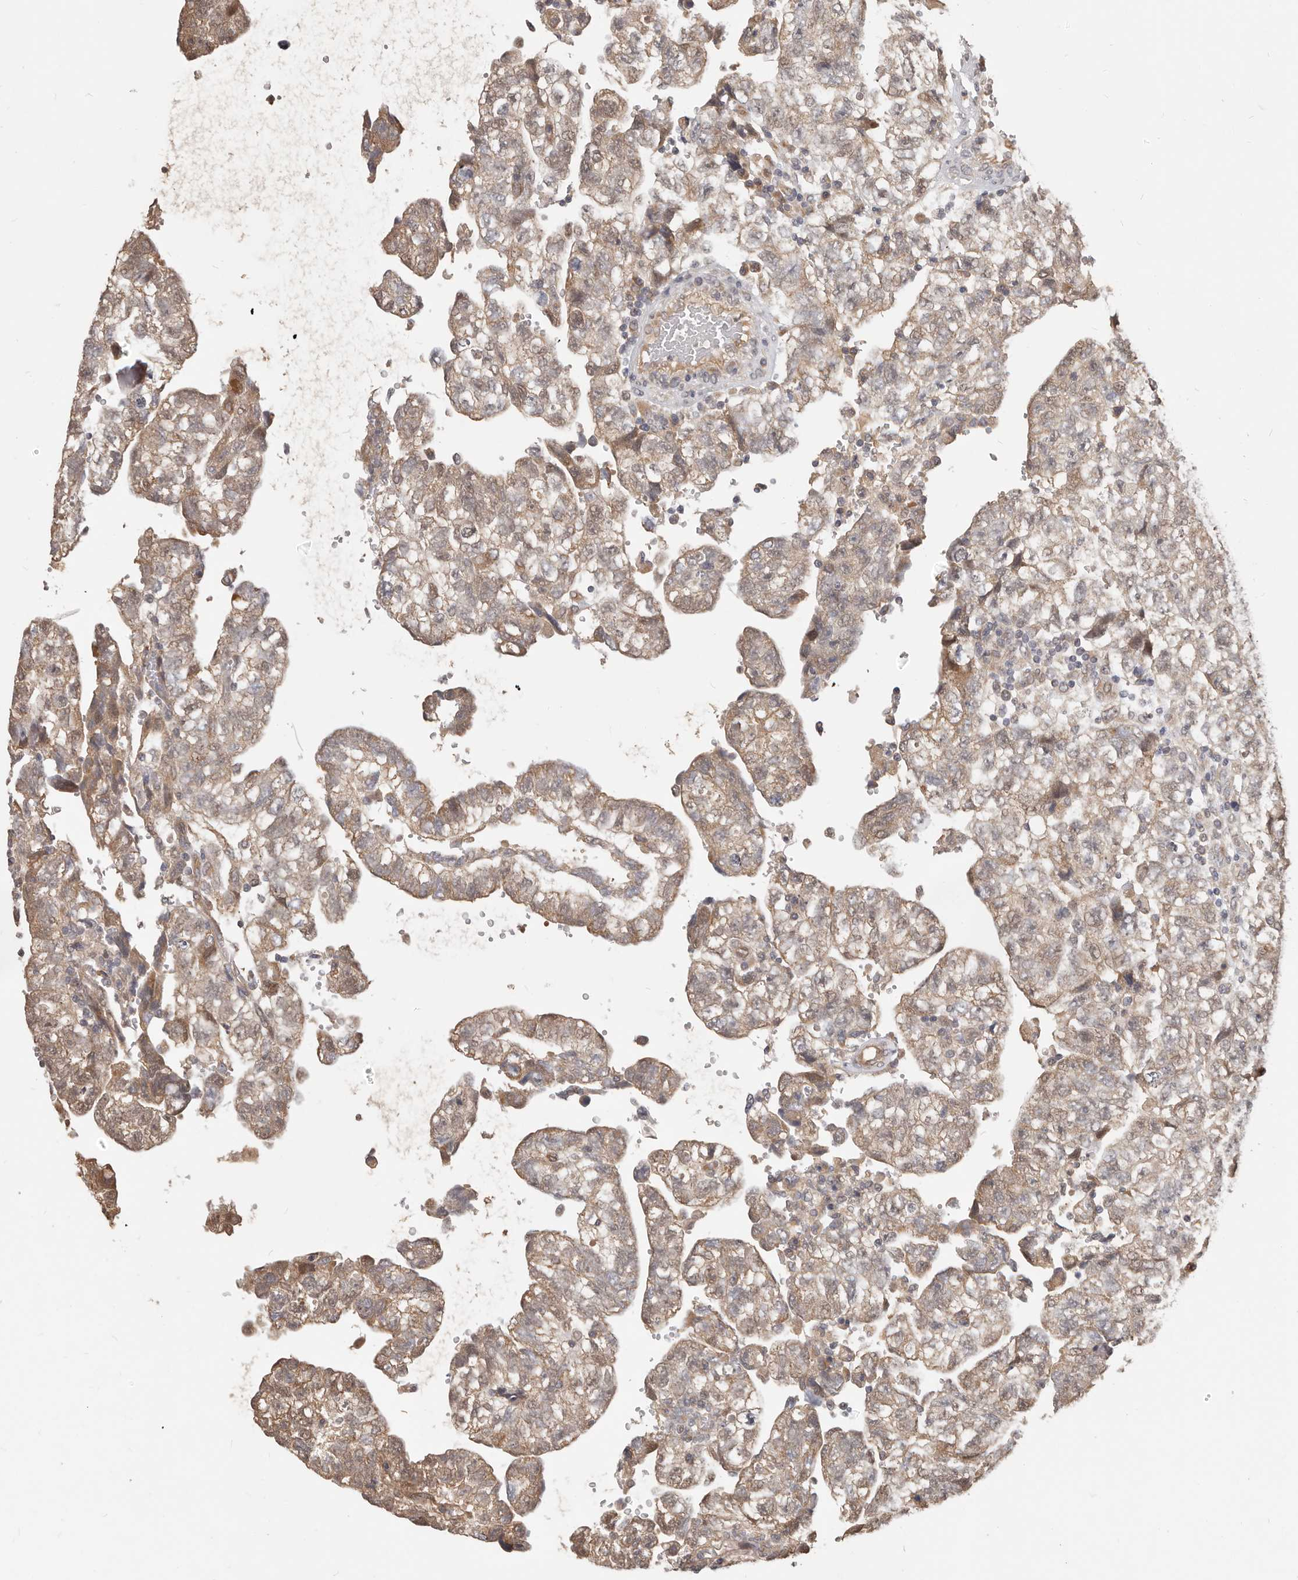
{"staining": {"intensity": "moderate", "quantity": ">75%", "location": "cytoplasmic/membranous"}, "tissue": "testis cancer", "cell_type": "Tumor cells", "image_type": "cancer", "snomed": [{"axis": "morphology", "description": "Carcinoma, Embryonal, NOS"}, {"axis": "topography", "description": "Testis"}], "caption": "Immunohistochemical staining of testis cancer reveals medium levels of moderate cytoplasmic/membranous protein positivity in approximately >75% of tumor cells.", "gene": "MTFR2", "patient": {"sex": "male", "age": 36}}